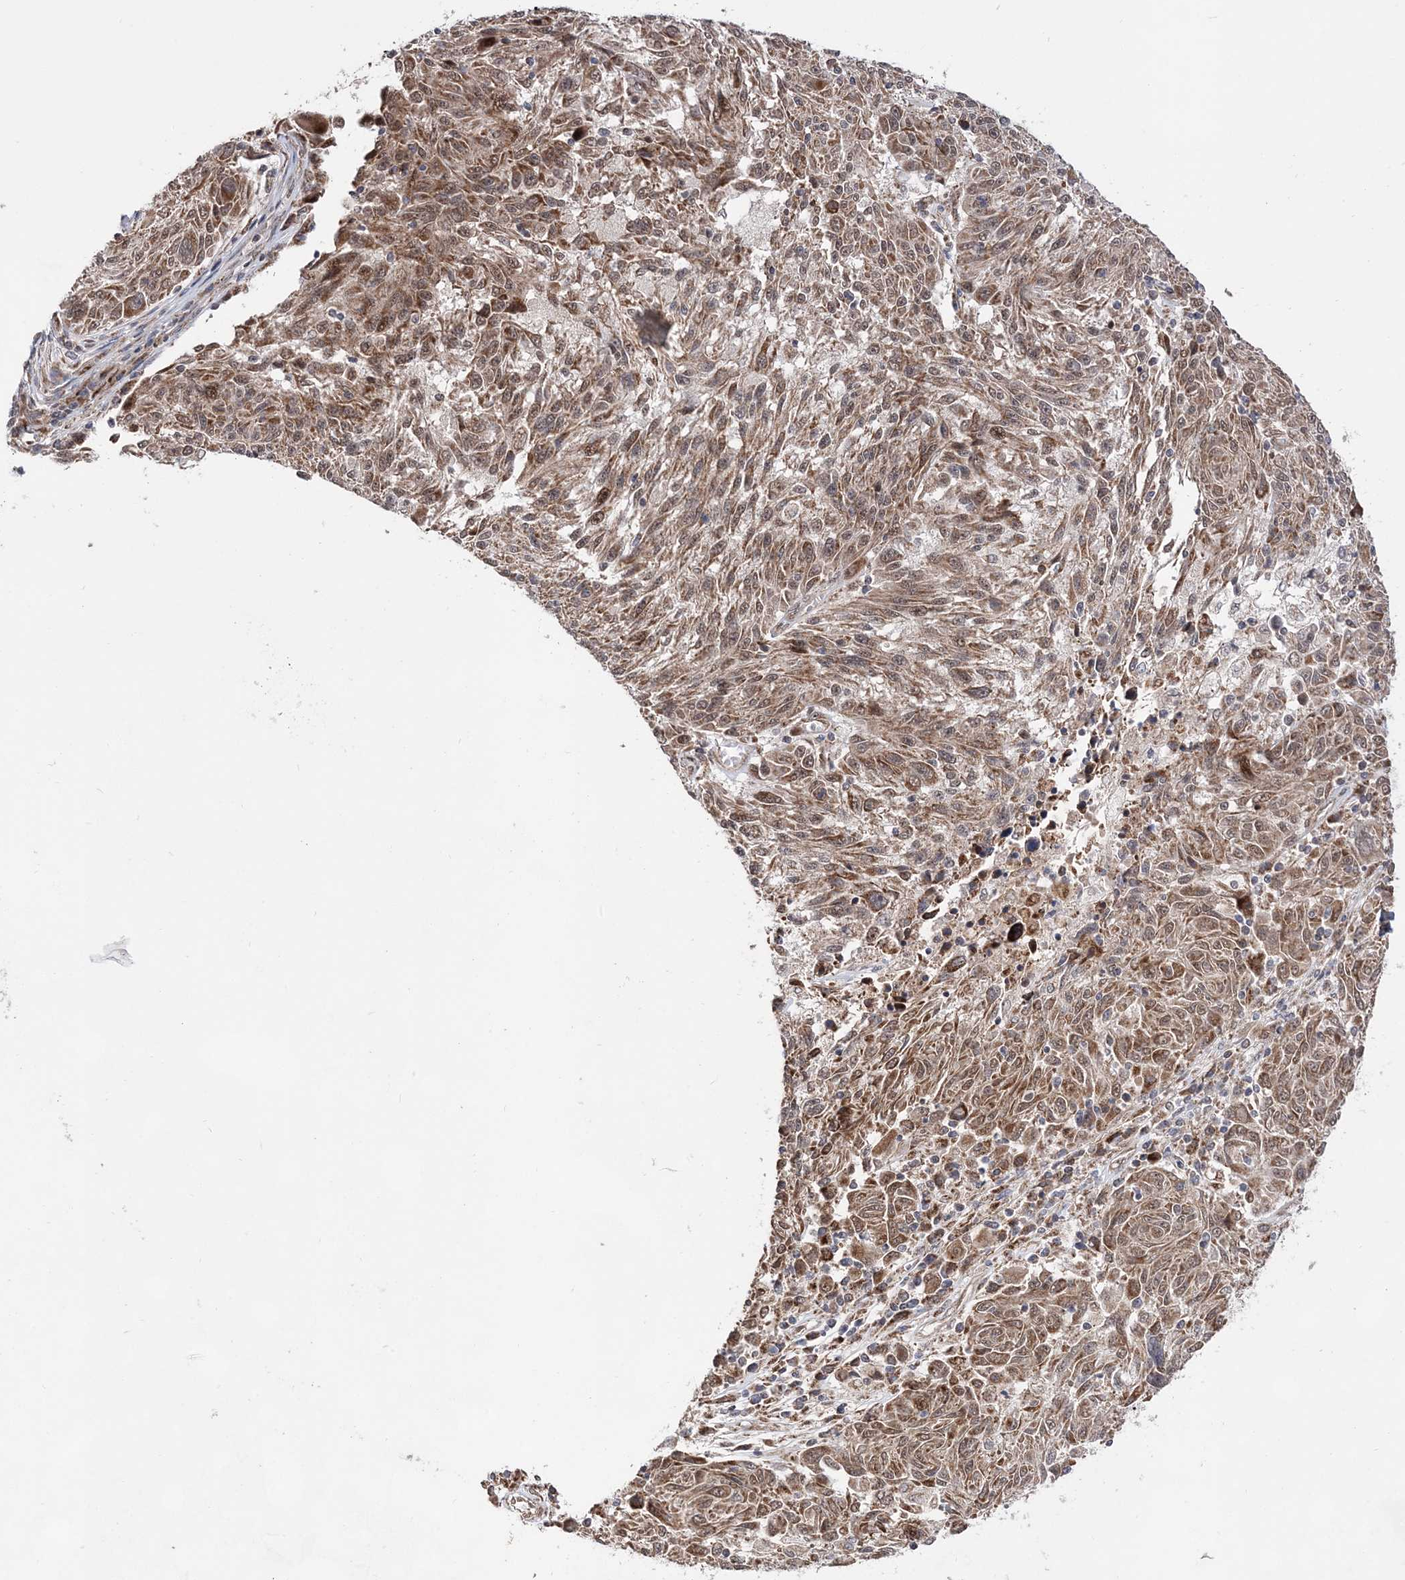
{"staining": {"intensity": "moderate", "quantity": ">75%", "location": "cytoplasmic/membranous,nuclear"}, "tissue": "melanoma", "cell_type": "Tumor cells", "image_type": "cancer", "snomed": [{"axis": "morphology", "description": "Malignant melanoma, NOS"}, {"axis": "topography", "description": "Skin"}], "caption": "A medium amount of moderate cytoplasmic/membranous and nuclear expression is identified in approximately >75% of tumor cells in malignant melanoma tissue. (brown staining indicates protein expression, while blue staining denotes nuclei).", "gene": "DALRD3", "patient": {"sex": "male", "age": 53}}